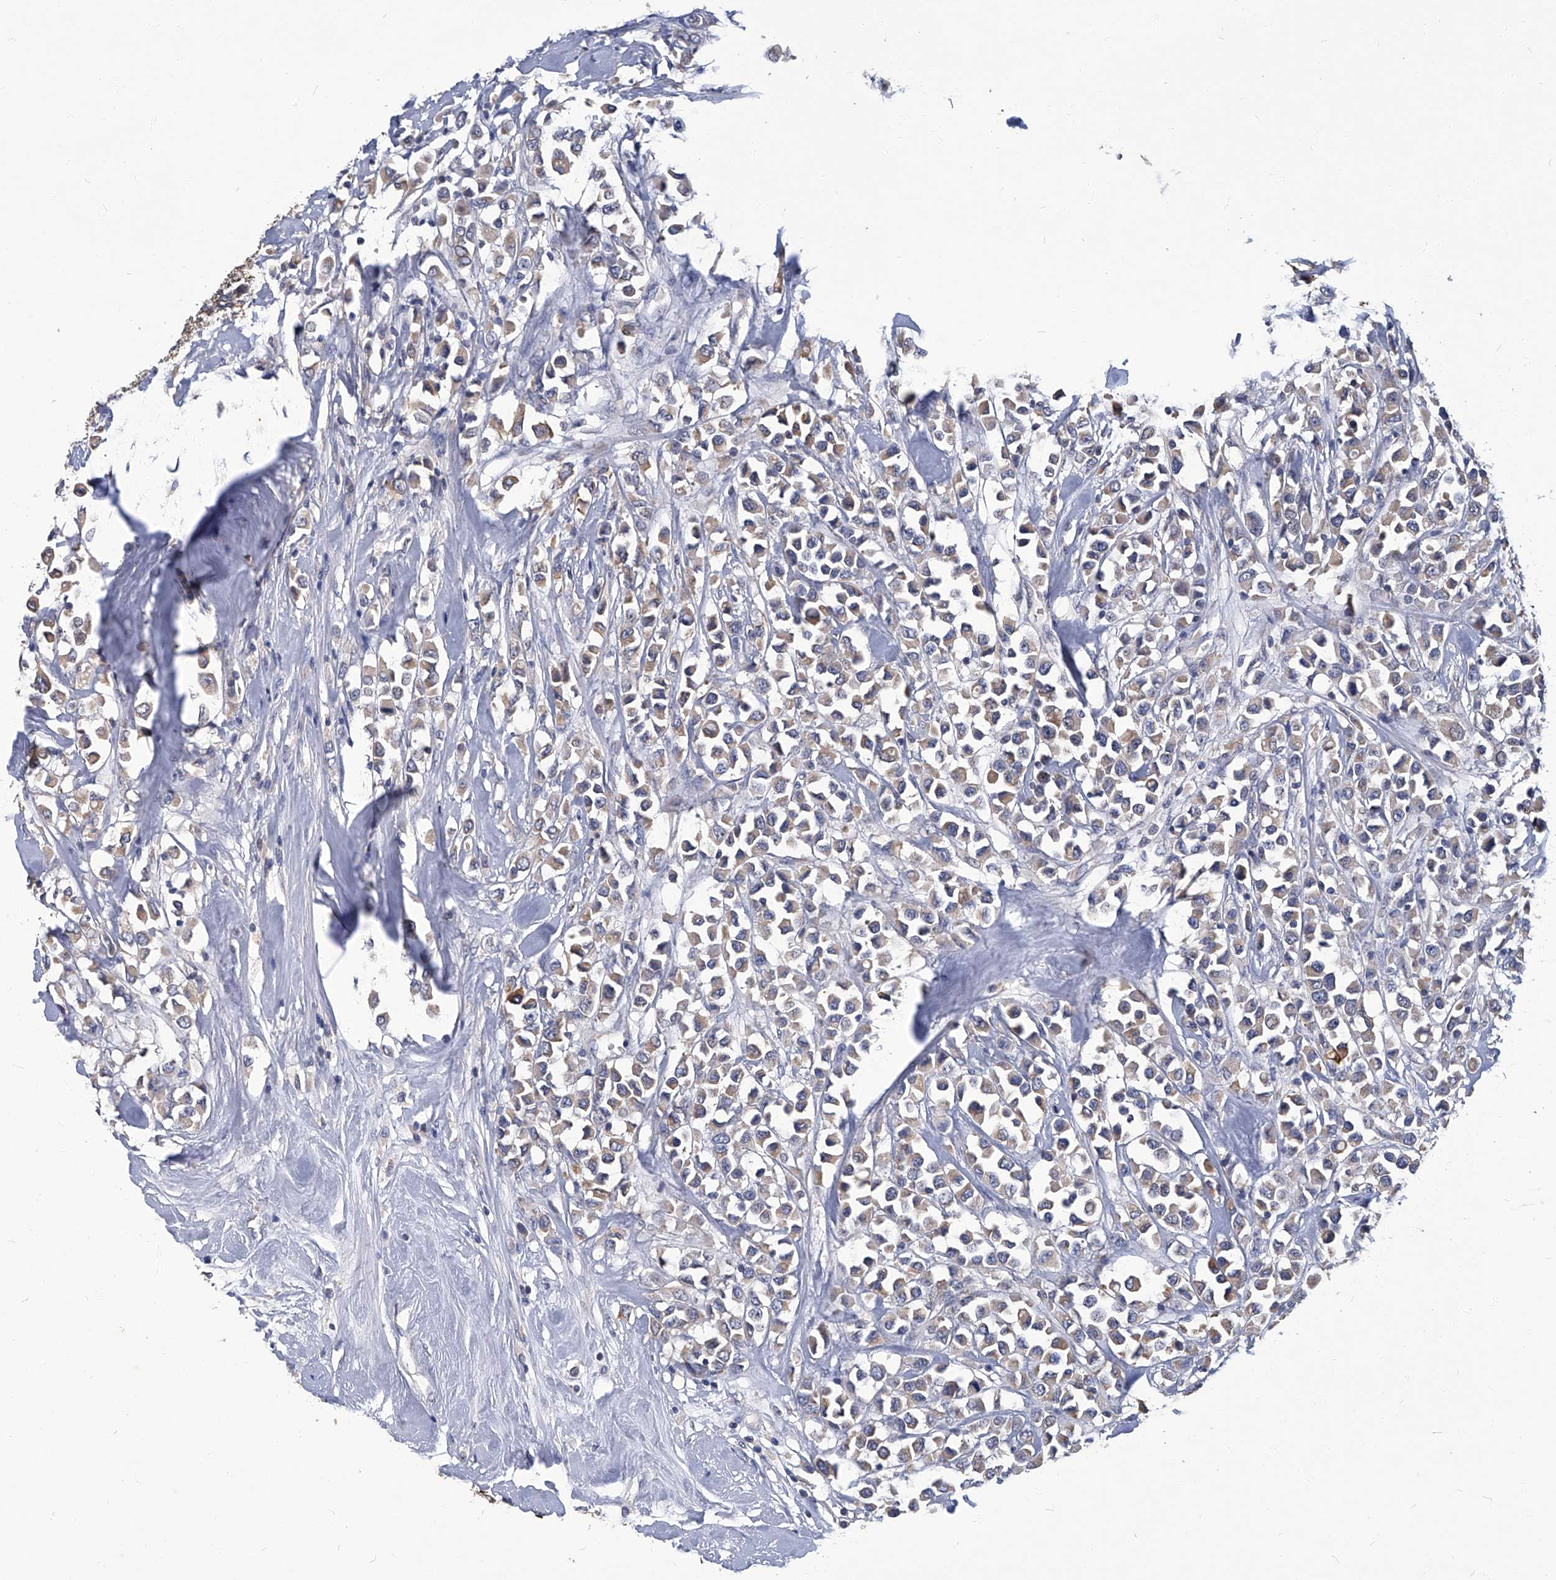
{"staining": {"intensity": "weak", "quantity": "<25%", "location": "cytoplasmic/membranous"}, "tissue": "breast cancer", "cell_type": "Tumor cells", "image_type": "cancer", "snomed": [{"axis": "morphology", "description": "Duct carcinoma"}, {"axis": "topography", "description": "Breast"}], "caption": "Immunohistochemical staining of breast cancer (infiltrating ductal carcinoma) exhibits no significant expression in tumor cells.", "gene": "TGFBR1", "patient": {"sex": "female", "age": 61}}